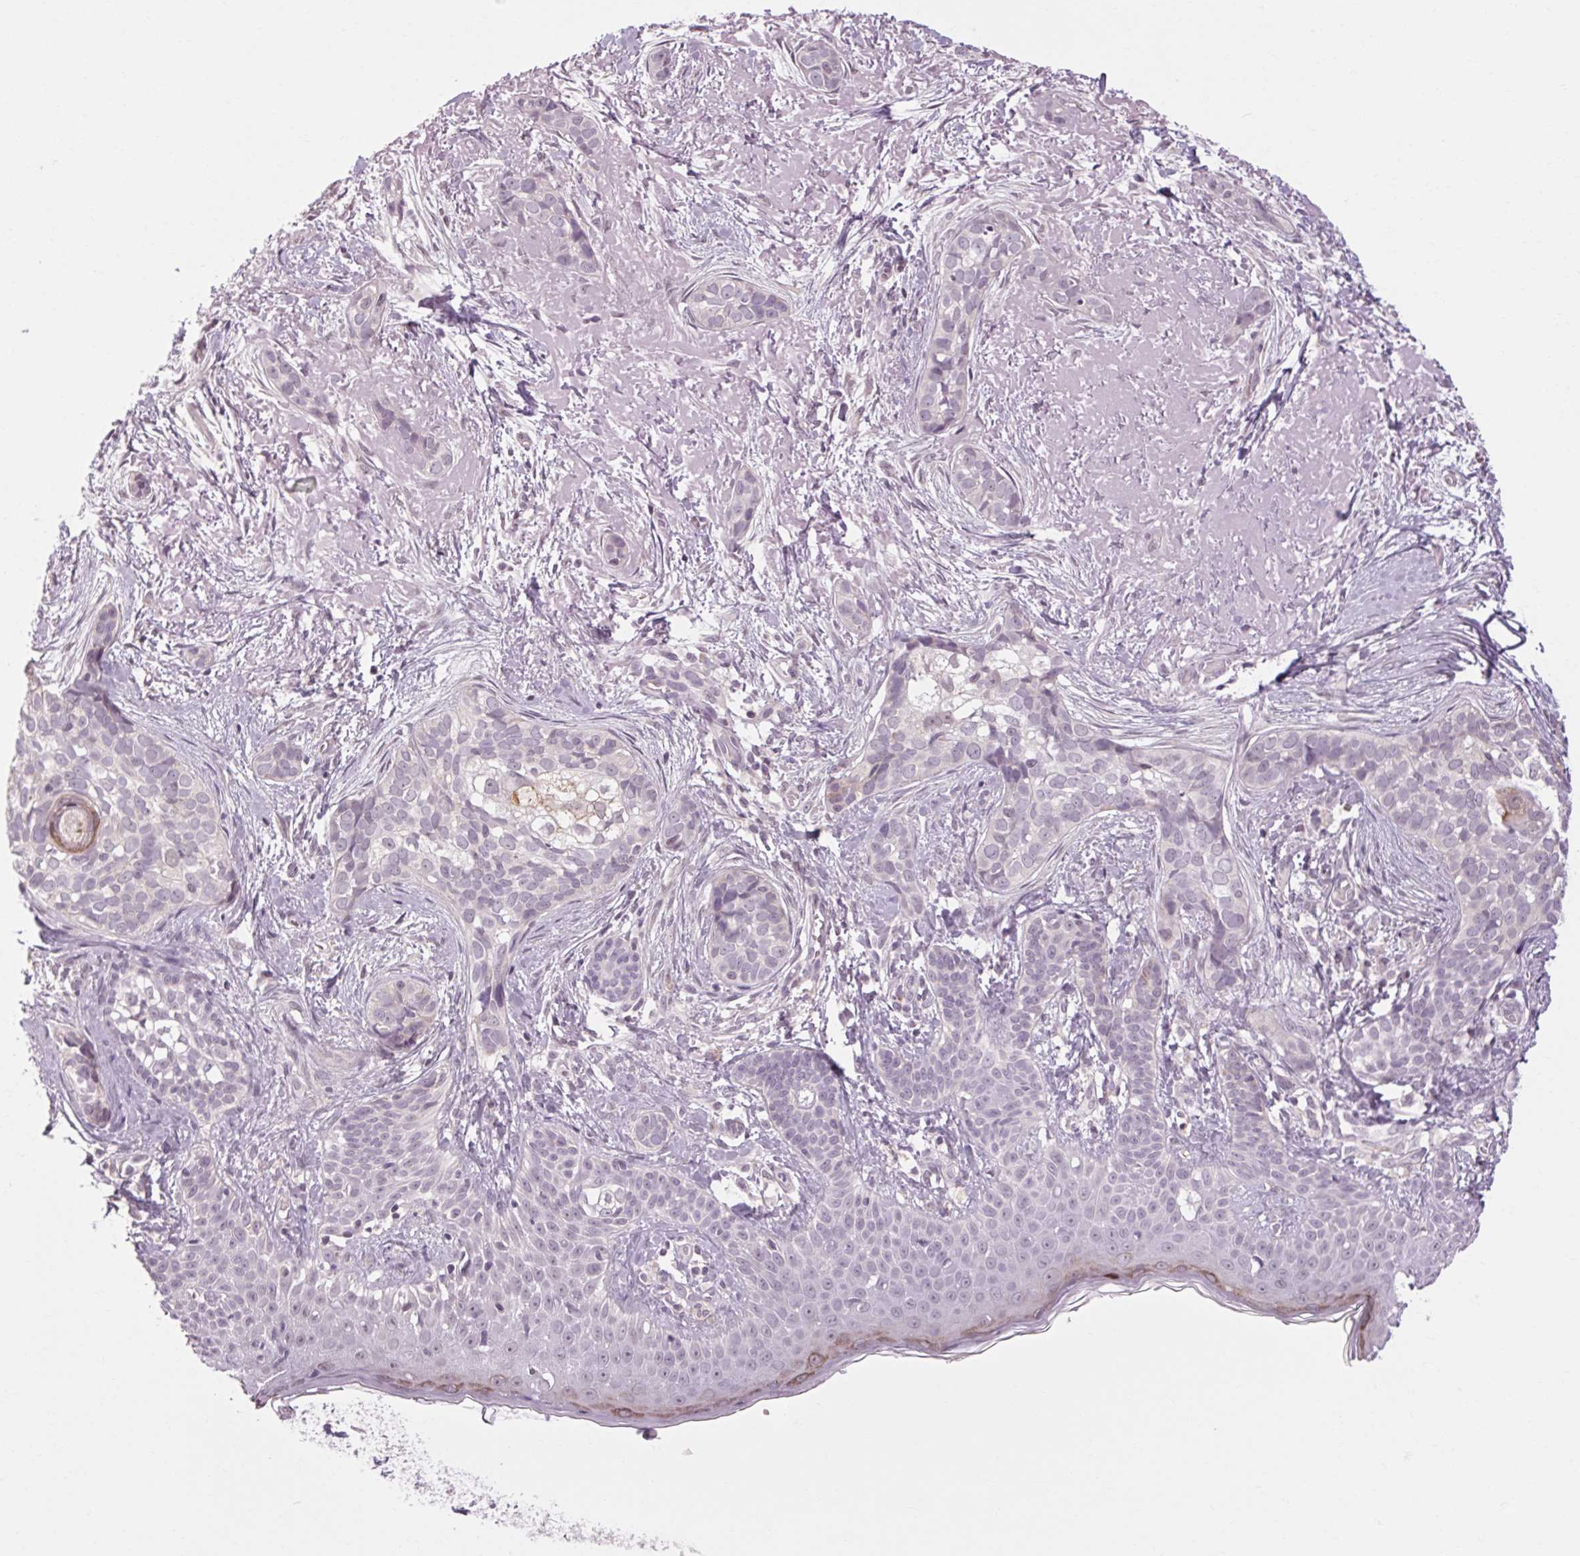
{"staining": {"intensity": "negative", "quantity": "none", "location": "none"}, "tissue": "skin cancer", "cell_type": "Tumor cells", "image_type": "cancer", "snomed": [{"axis": "morphology", "description": "Basal cell carcinoma"}, {"axis": "topography", "description": "Skin"}], "caption": "Basal cell carcinoma (skin) was stained to show a protein in brown. There is no significant expression in tumor cells.", "gene": "KLHL40", "patient": {"sex": "male", "age": 87}}